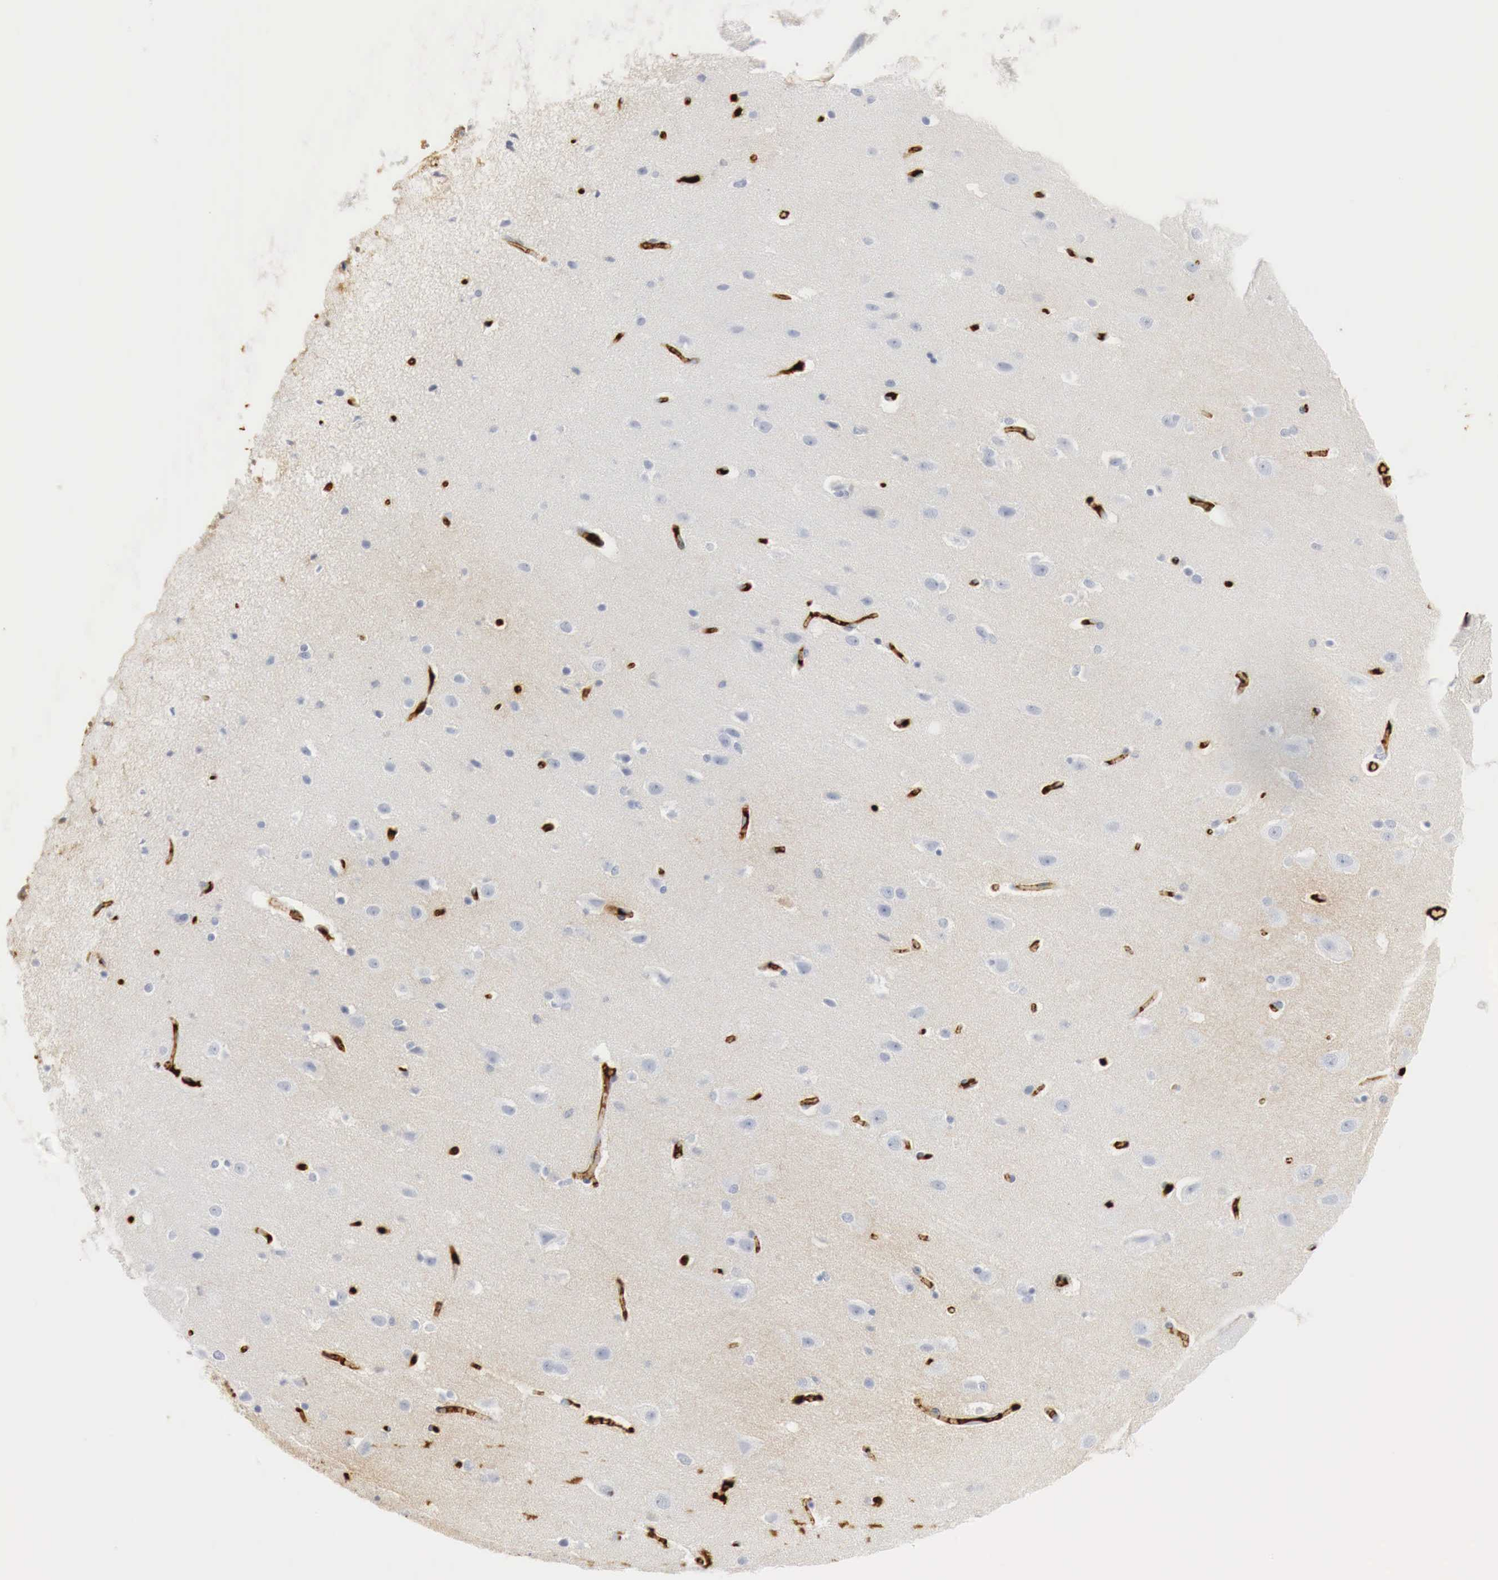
{"staining": {"intensity": "negative", "quantity": "none", "location": "none"}, "tissue": "caudate", "cell_type": "Glial cells", "image_type": "normal", "snomed": [{"axis": "morphology", "description": "Normal tissue, NOS"}, {"axis": "topography", "description": "Lateral ventricle wall"}], "caption": "Glial cells show no significant protein staining in normal caudate. The staining is performed using DAB (3,3'-diaminobenzidine) brown chromogen with nuclei counter-stained in using hematoxylin.", "gene": "IGLC3", "patient": {"sex": "female", "age": 54}}